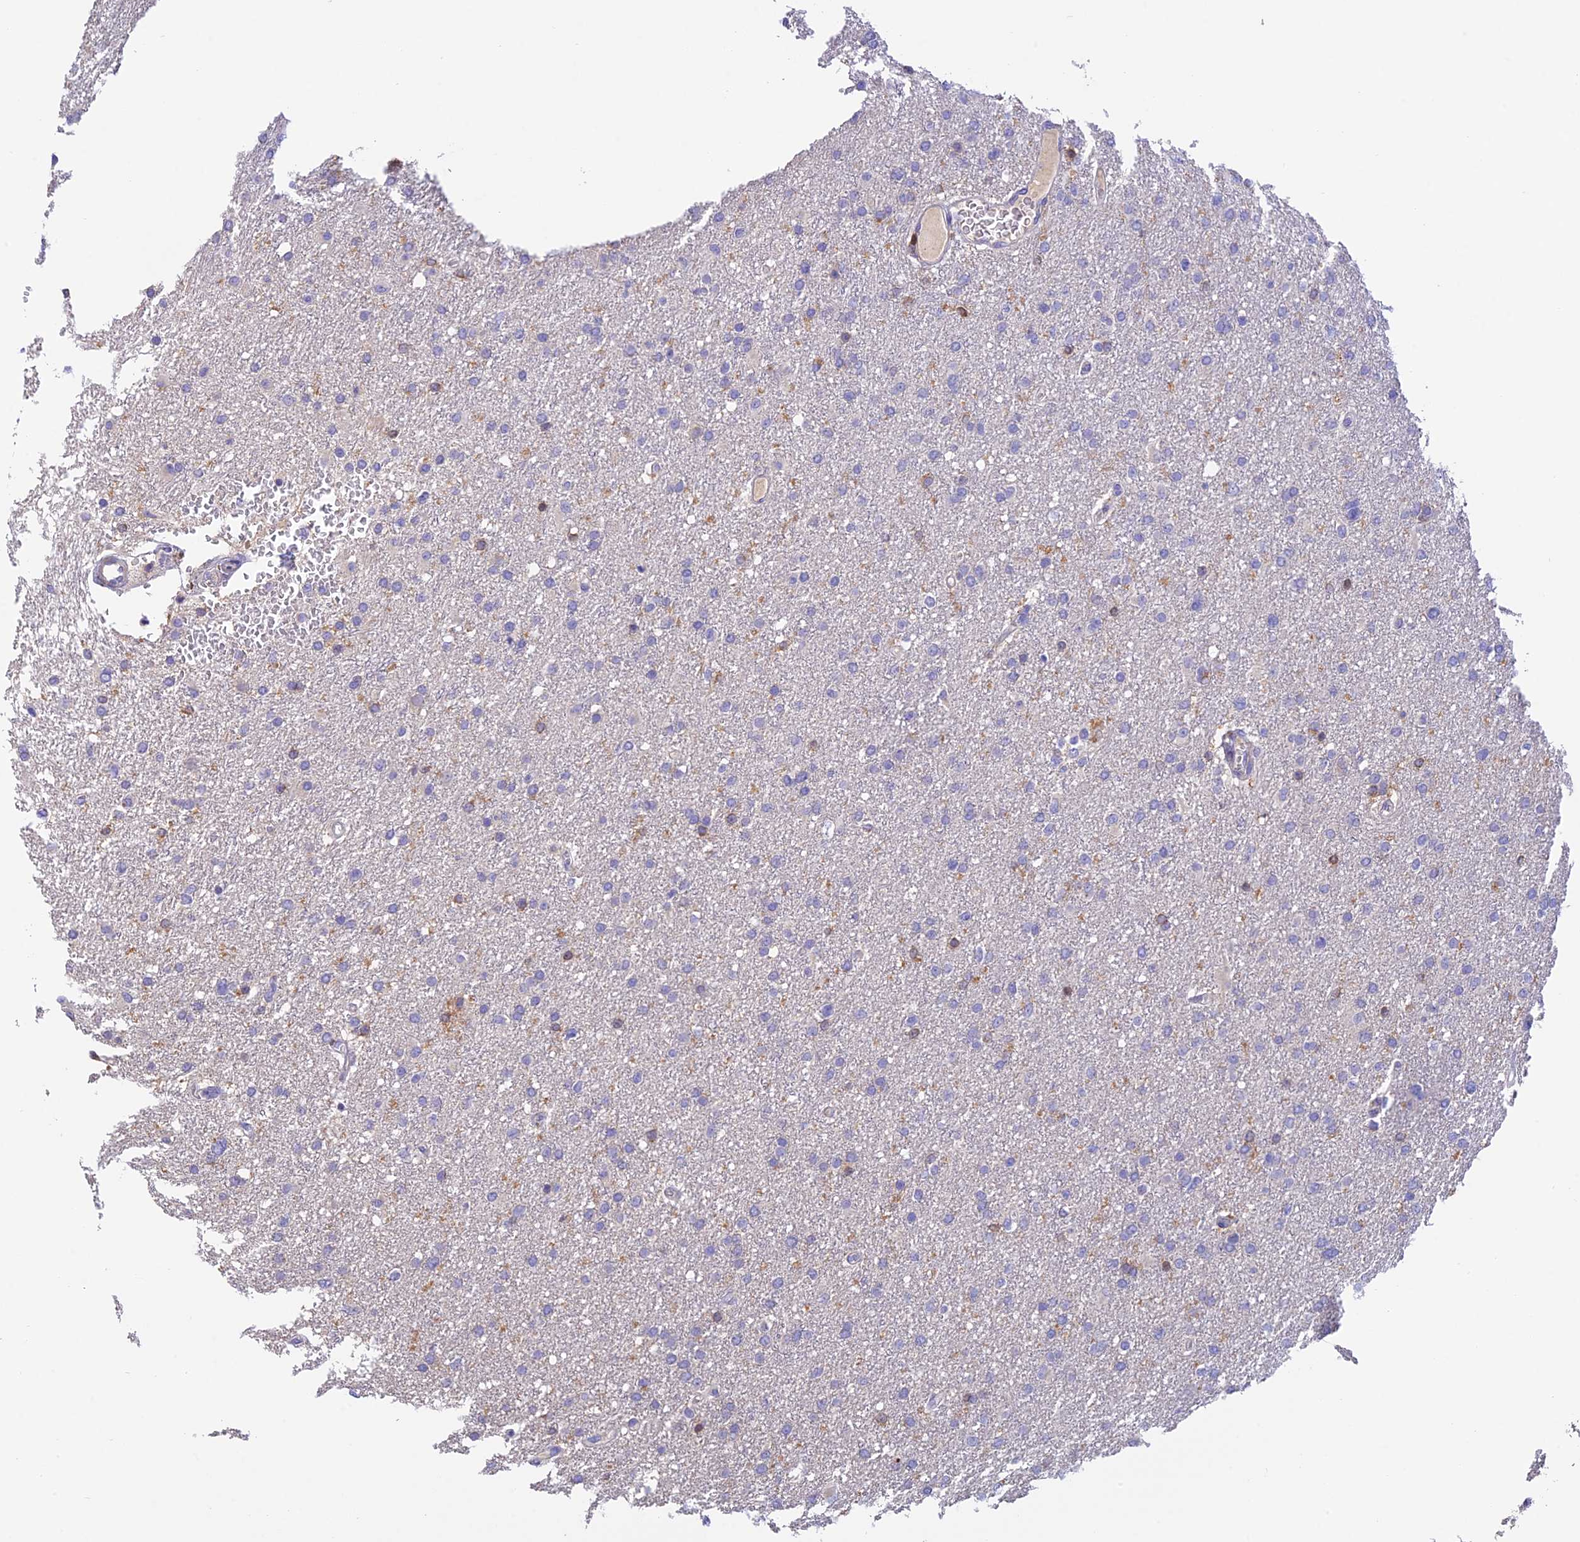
{"staining": {"intensity": "negative", "quantity": "none", "location": "none"}, "tissue": "glioma", "cell_type": "Tumor cells", "image_type": "cancer", "snomed": [{"axis": "morphology", "description": "Glioma, malignant, High grade"}, {"axis": "topography", "description": "Cerebral cortex"}], "caption": "This micrograph is of high-grade glioma (malignant) stained with immunohistochemistry (IHC) to label a protein in brown with the nuclei are counter-stained blue. There is no staining in tumor cells.", "gene": "LPXN", "patient": {"sex": "female", "age": 36}}